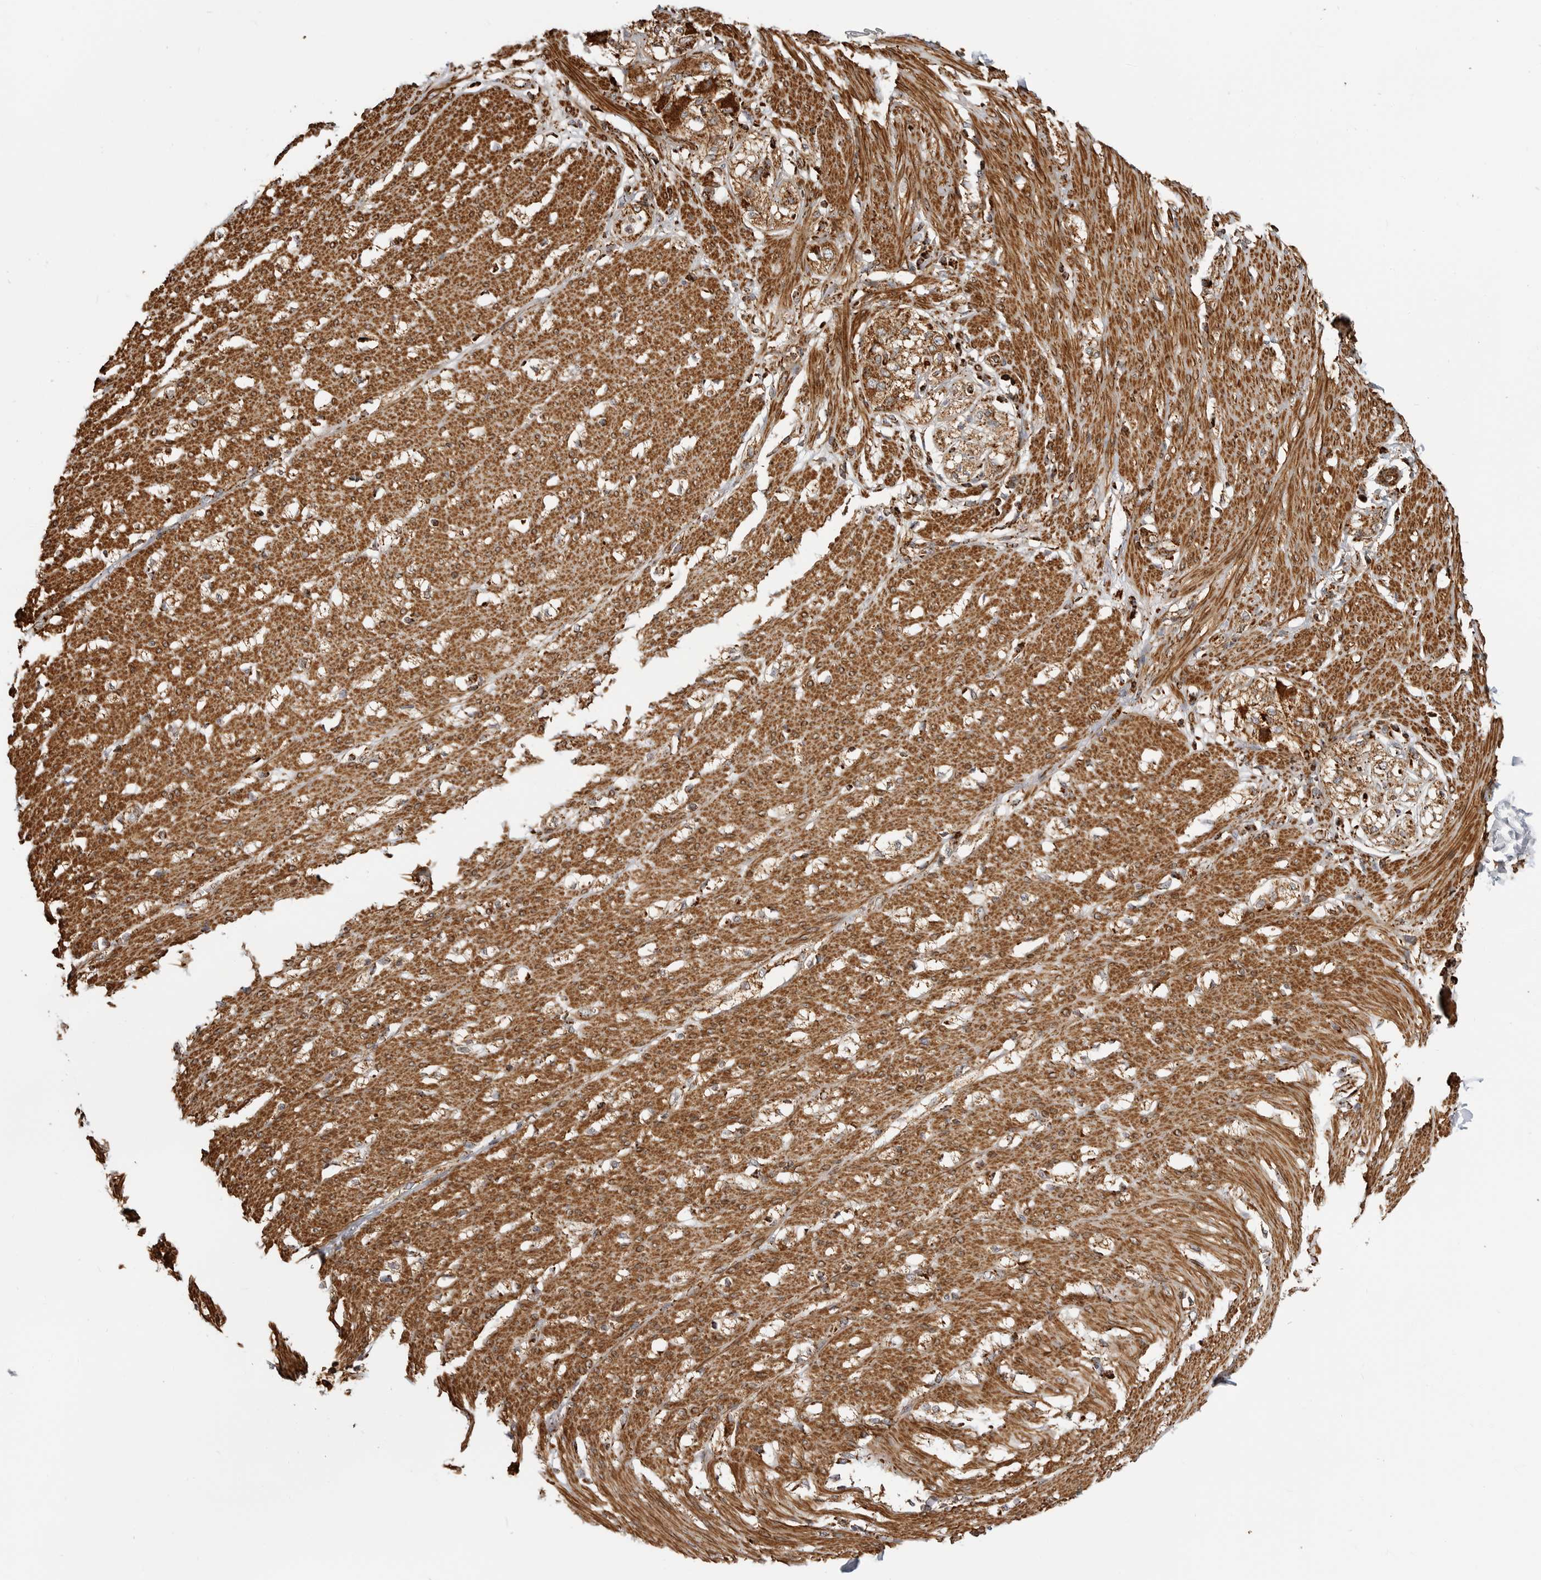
{"staining": {"intensity": "strong", "quantity": ">75%", "location": "cytoplasmic/membranous"}, "tissue": "smooth muscle", "cell_type": "Smooth muscle cells", "image_type": "normal", "snomed": [{"axis": "morphology", "description": "Normal tissue, NOS"}, {"axis": "morphology", "description": "Adenocarcinoma, NOS"}, {"axis": "topography", "description": "Colon"}, {"axis": "topography", "description": "Peripheral nerve tissue"}], "caption": "The micrograph displays staining of benign smooth muscle, revealing strong cytoplasmic/membranous protein staining (brown color) within smooth muscle cells.", "gene": "BMP2K", "patient": {"sex": "male", "age": 14}}